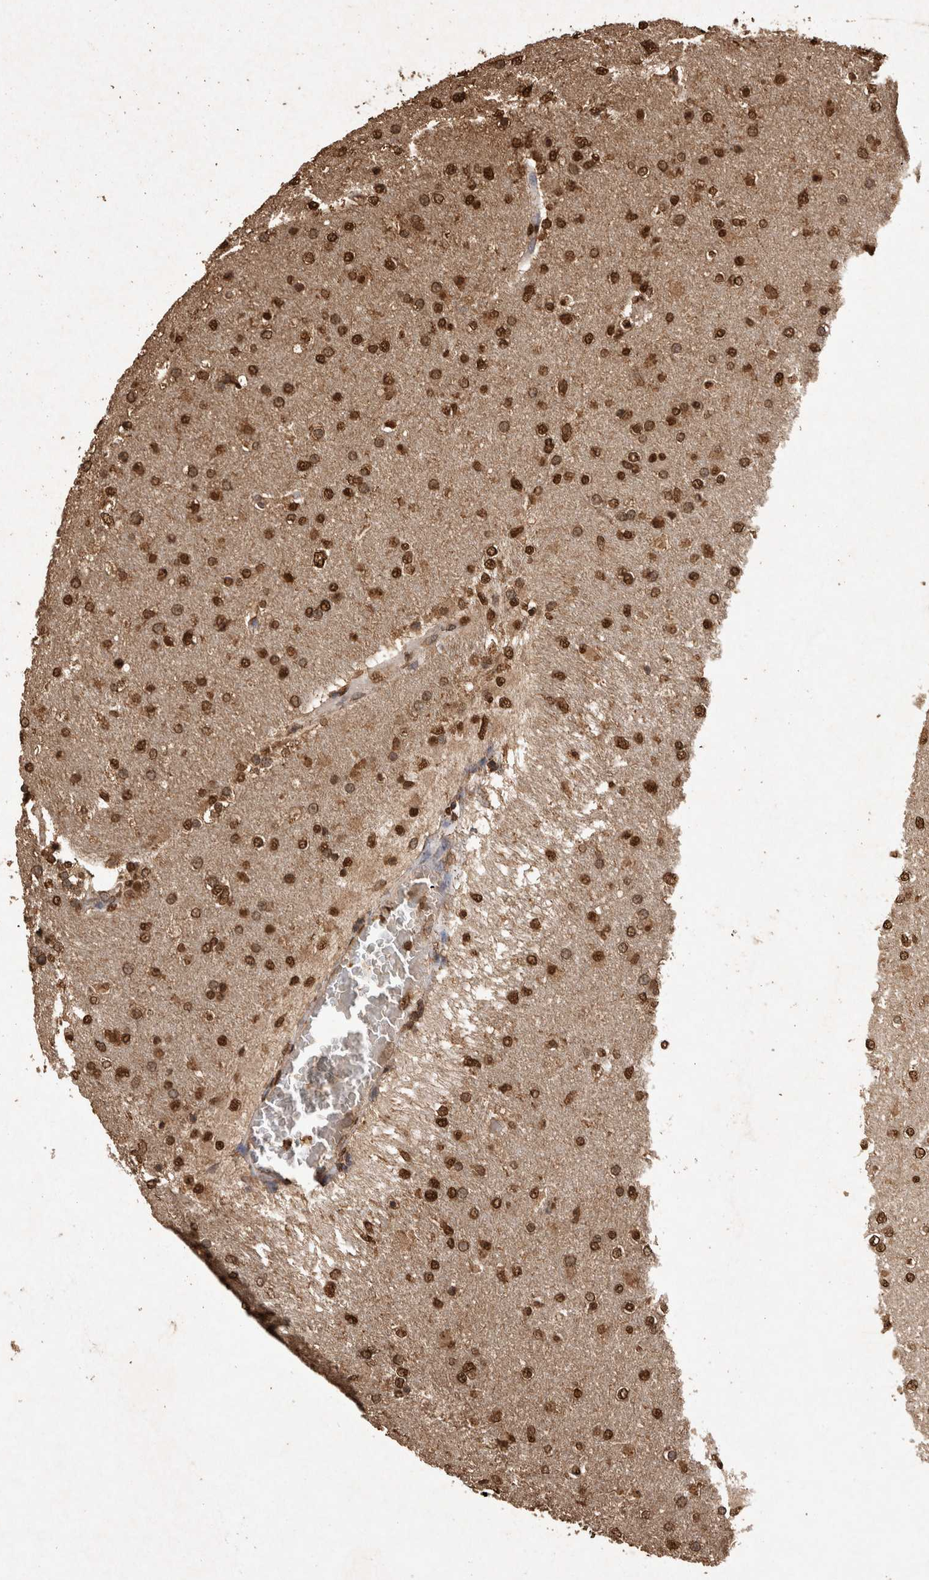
{"staining": {"intensity": "strong", "quantity": "25%-75%", "location": "nuclear"}, "tissue": "glioma", "cell_type": "Tumor cells", "image_type": "cancer", "snomed": [{"axis": "morphology", "description": "Glioma, malignant, High grade"}, {"axis": "topography", "description": "Cerebral cortex"}], "caption": "This image shows malignant glioma (high-grade) stained with immunohistochemistry to label a protein in brown. The nuclear of tumor cells show strong positivity for the protein. Nuclei are counter-stained blue.", "gene": "OAS2", "patient": {"sex": "female", "age": 36}}